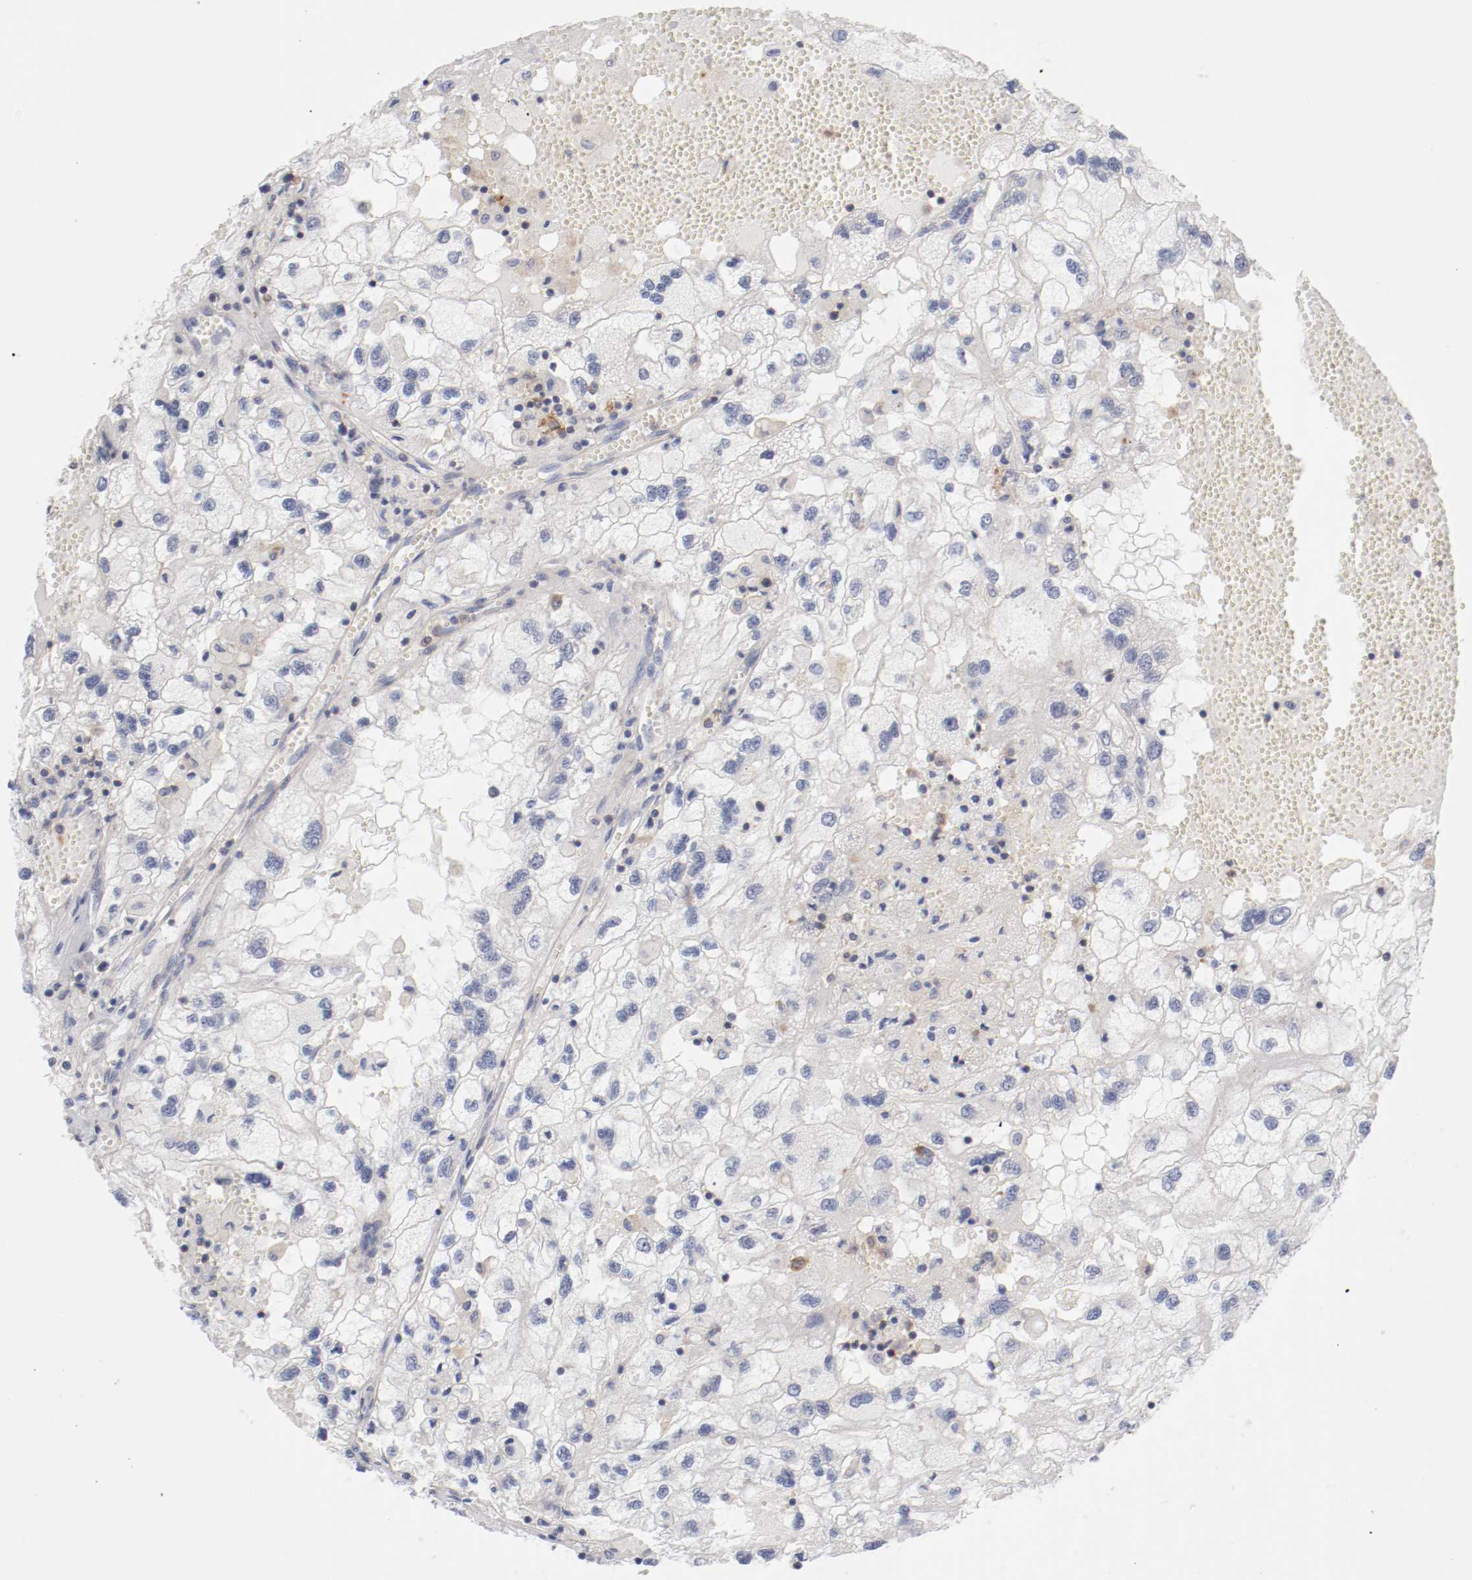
{"staining": {"intensity": "negative", "quantity": "none", "location": "none"}, "tissue": "renal cancer", "cell_type": "Tumor cells", "image_type": "cancer", "snomed": [{"axis": "morphology", "description": "Normal tissue, NOS"}, {"axis": "morphology", "description": "Adenocarcinoma, NOS"}, {"axis": "topography", "description": "Kidney"}], "caption": "This image is of renal cancer (adenocarcinoma) stained with IHC to label a protein in brown with the nuclei are counter-stained blue. There is no expression in tumor cells.", "gene": "CBL", "patient": {"sex": "male", "age": 71}}